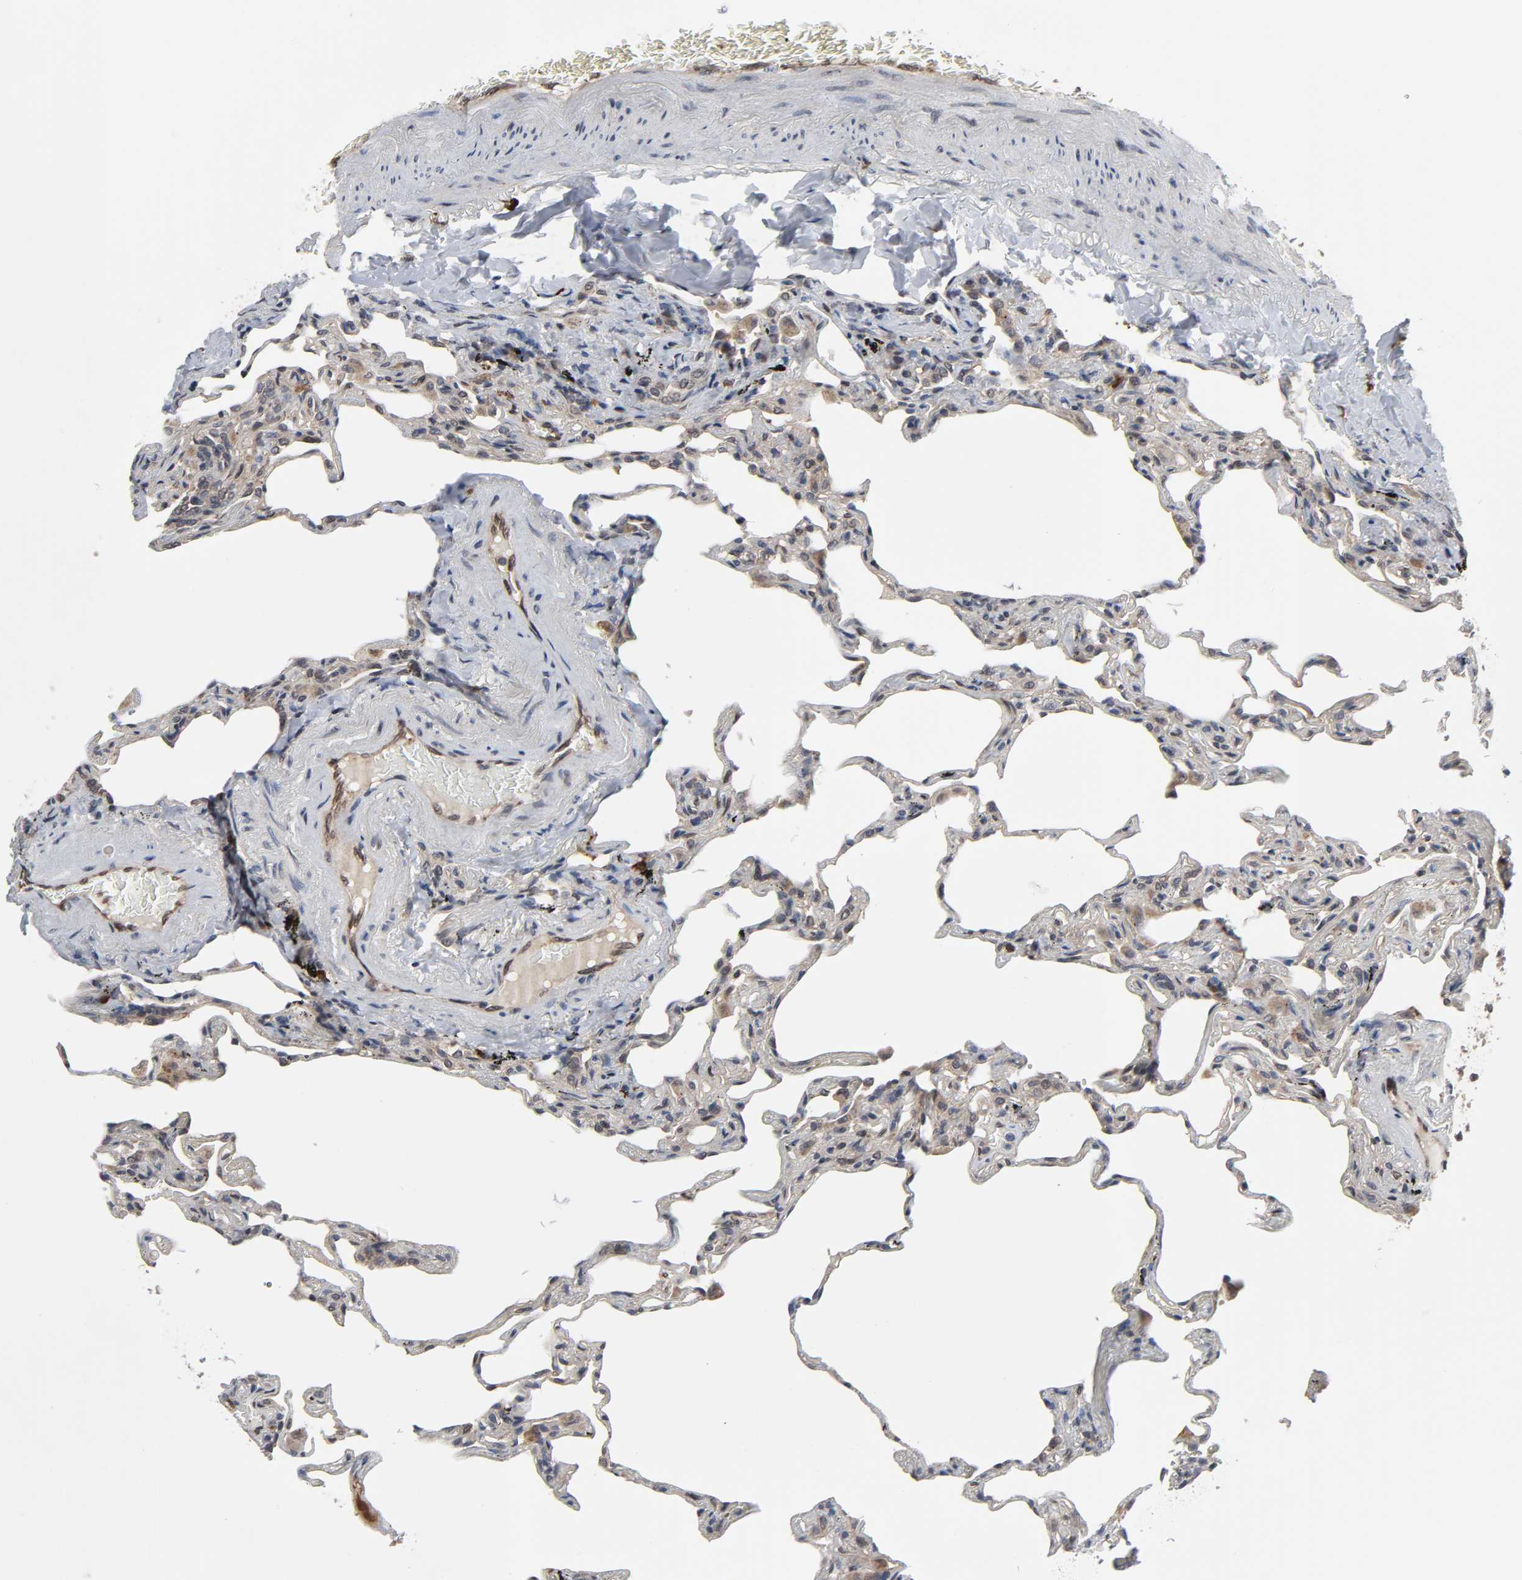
{"staining": {"intensity": "weak", "quantity": "25%-75%", "location": "cytoplasmic/membranous"}, "tissue": "lung", "cell_type": "Alveolar cells", "image_type": "normal", "snomed": [{"axis": "morphology", "description": "Normal tissue, NOS"}, {"axis": "morphology", "description": "Inflammation, NOS"}, {"axis": "topography", "description": "Lung"}], "caption": "High-magnification brightfield microscopy of unremarkable lung stained with DAB (brown) and counterstained with hematoxylin (blue). alveolar cells exhibit weak cytoplasmic/membranous expression is identified in approximately25%-75% of cells.", "gene": "CCDC175", "patient": {"sex": "male", "age": 69}}